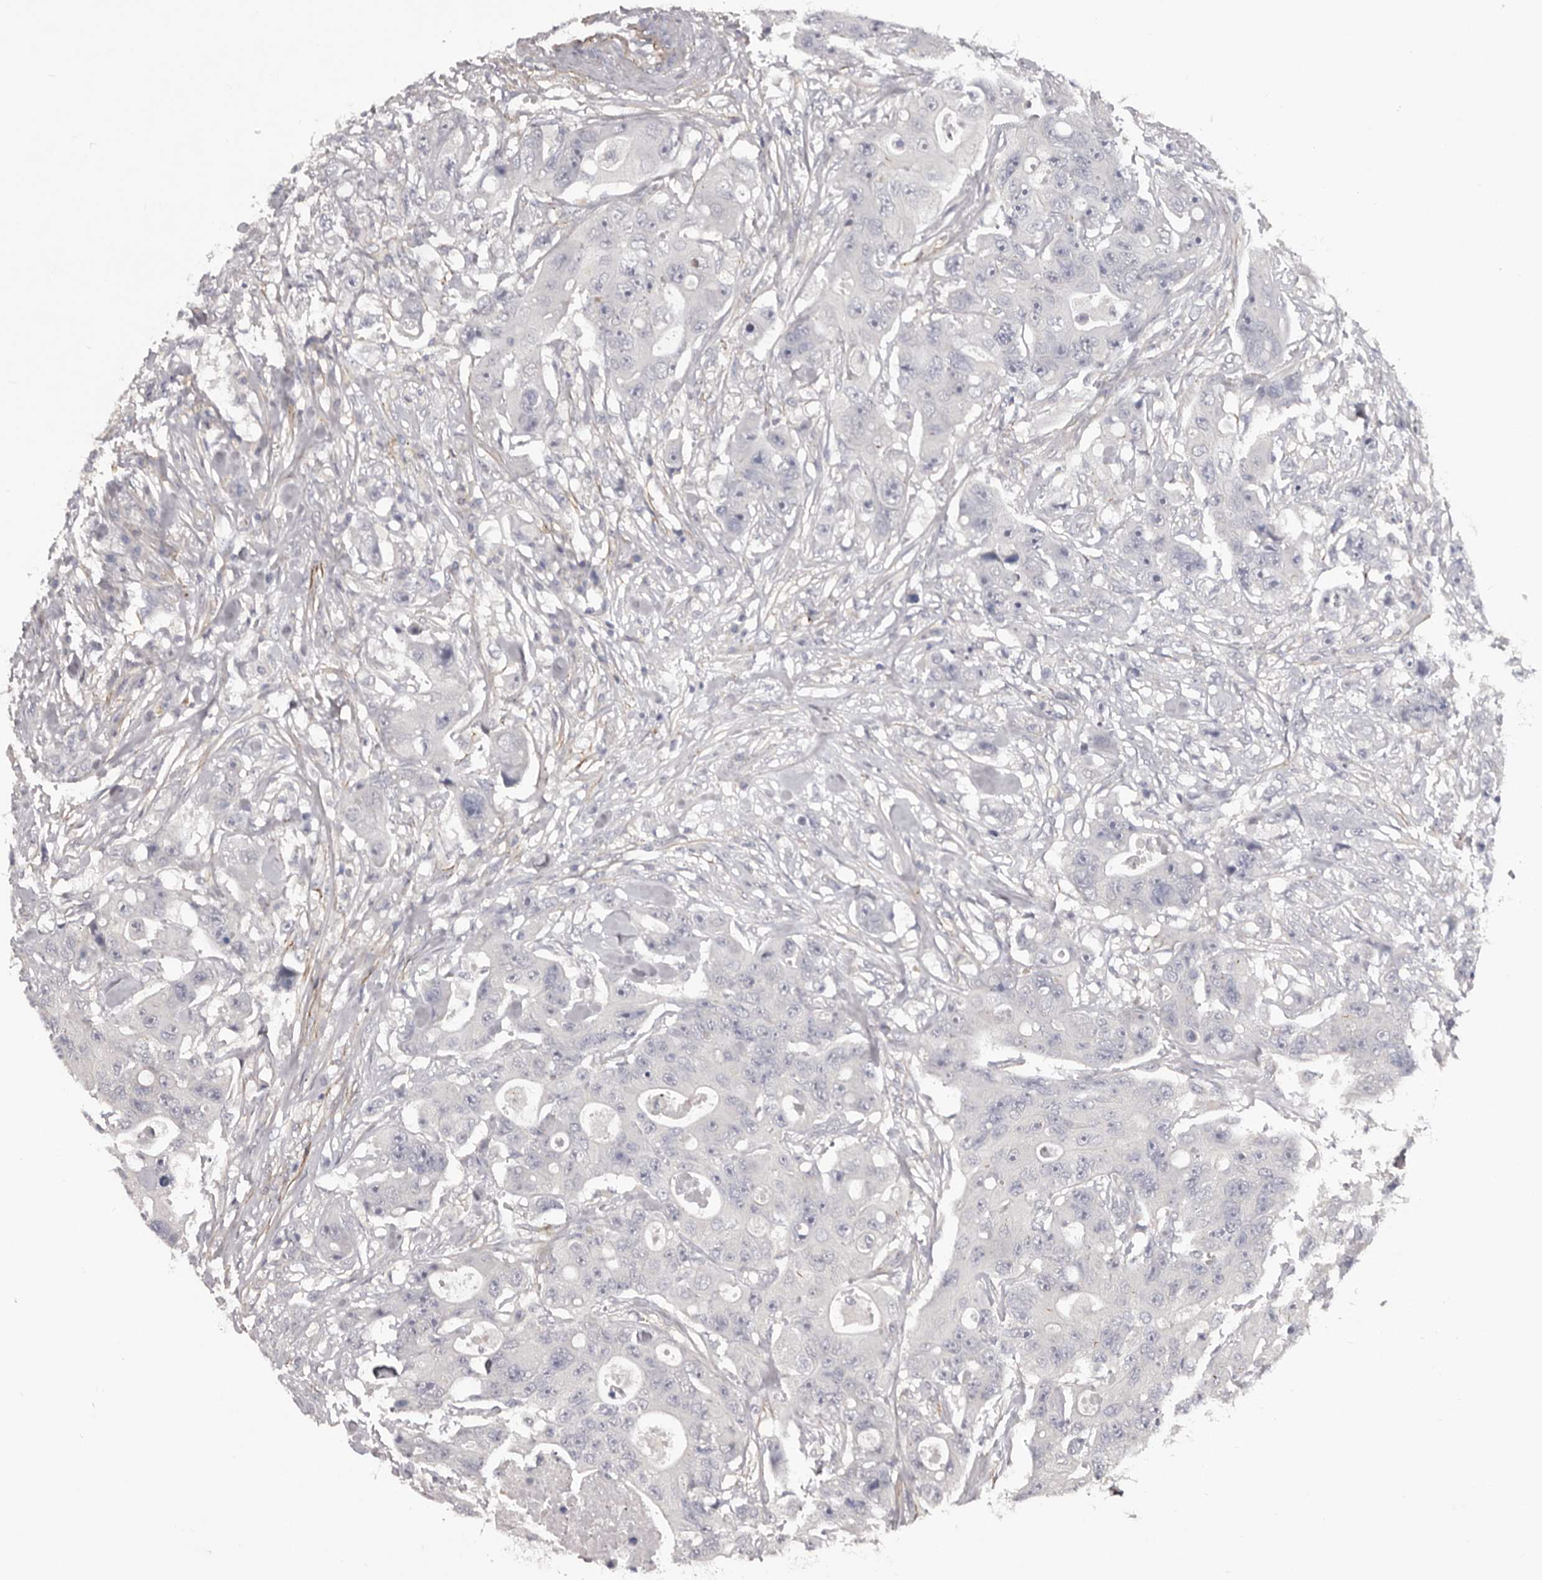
{"staining": {"intensity": "negative", "quantity": "none", "location": "none"}, "tissue": "colorectal cancer", "cell_type": "Tumor cells", "image_type": "cancer", "snomed": [{"axis": "morphology", "description": "Adenocarcinoma, NOS"}, {"axis": "topography", "description": "Colon"}], "caption": "Tumor cells show no significant protein positivity in adenocarcinoma (colorectal). The staining was performed using DAB (3,3'-diaminobenzidine) to visualize the protein expression in brown, while the nuclei were stained in blue with hematoxylin (Magnification: 20x).", "gene": "HBS1L", "patient": {"sex": "female", "age": 46}}